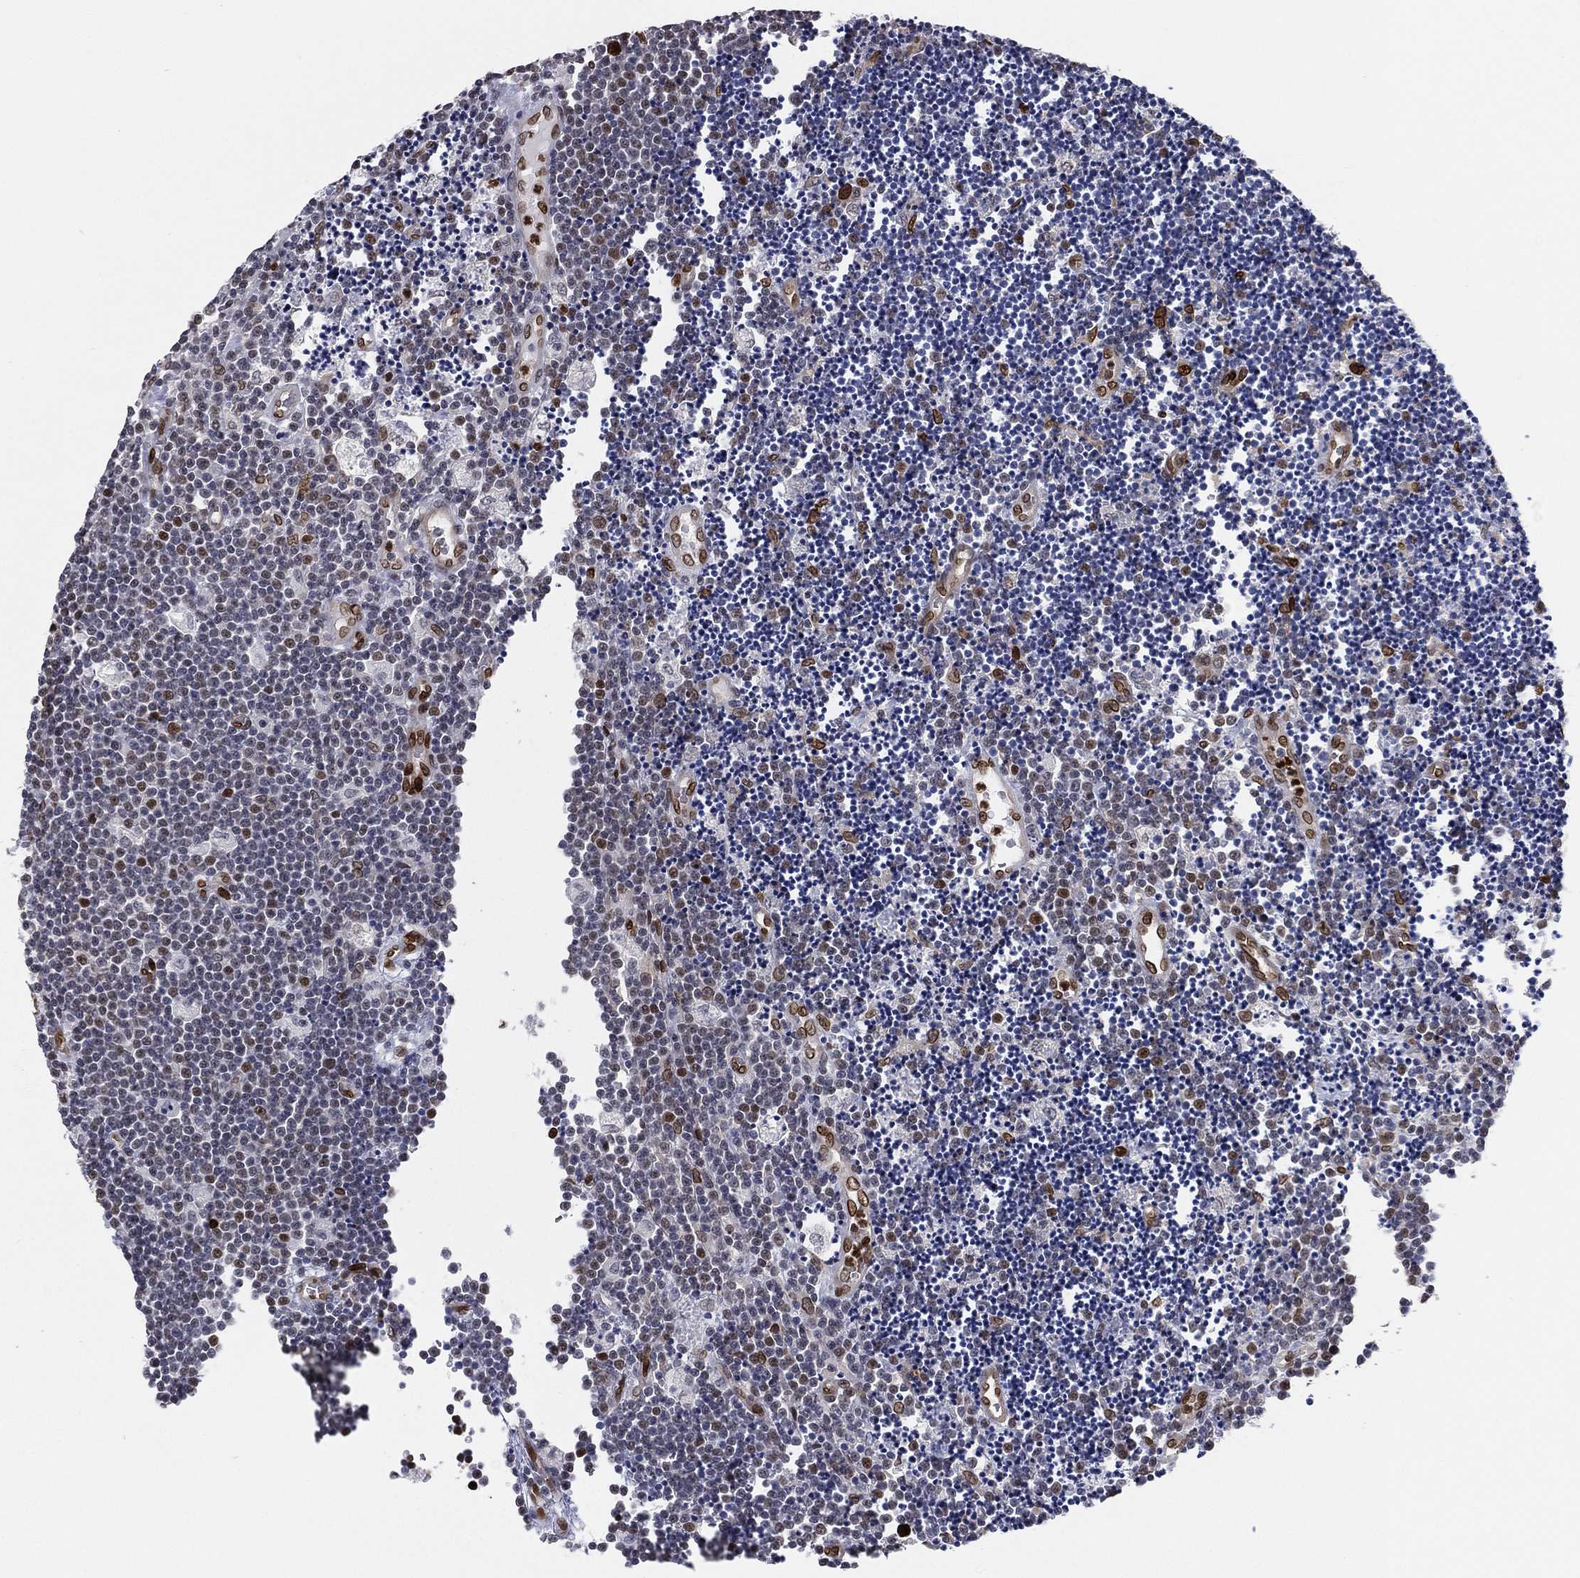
{"staining": {"intensity": "strong", "quantity": "25%-75%", "location": "nuclear"}, "tissue": "lymphoma", "cell_type": "Tumor cells", "image_type": "cancer", "snomed": [{"axis": "morphology", "description": "Malignant lymphoma, non-Hodgkin's type, Low grade"}, {"axis": "topography", "description": "Brain"}], "caption": "IHC (DAB (3,3'-diaminobenzidine)) staining of lymphoma shows strong nuclear protein staining in approximately 25%-75% of tumor cells. The protein of interest is stained brown, and the nuclei are stained in blue (DAB IHC with brightfield microscopy, high magnification).", "gene": "LMNB1", "patient": {"sex": "female", "age": 66}}